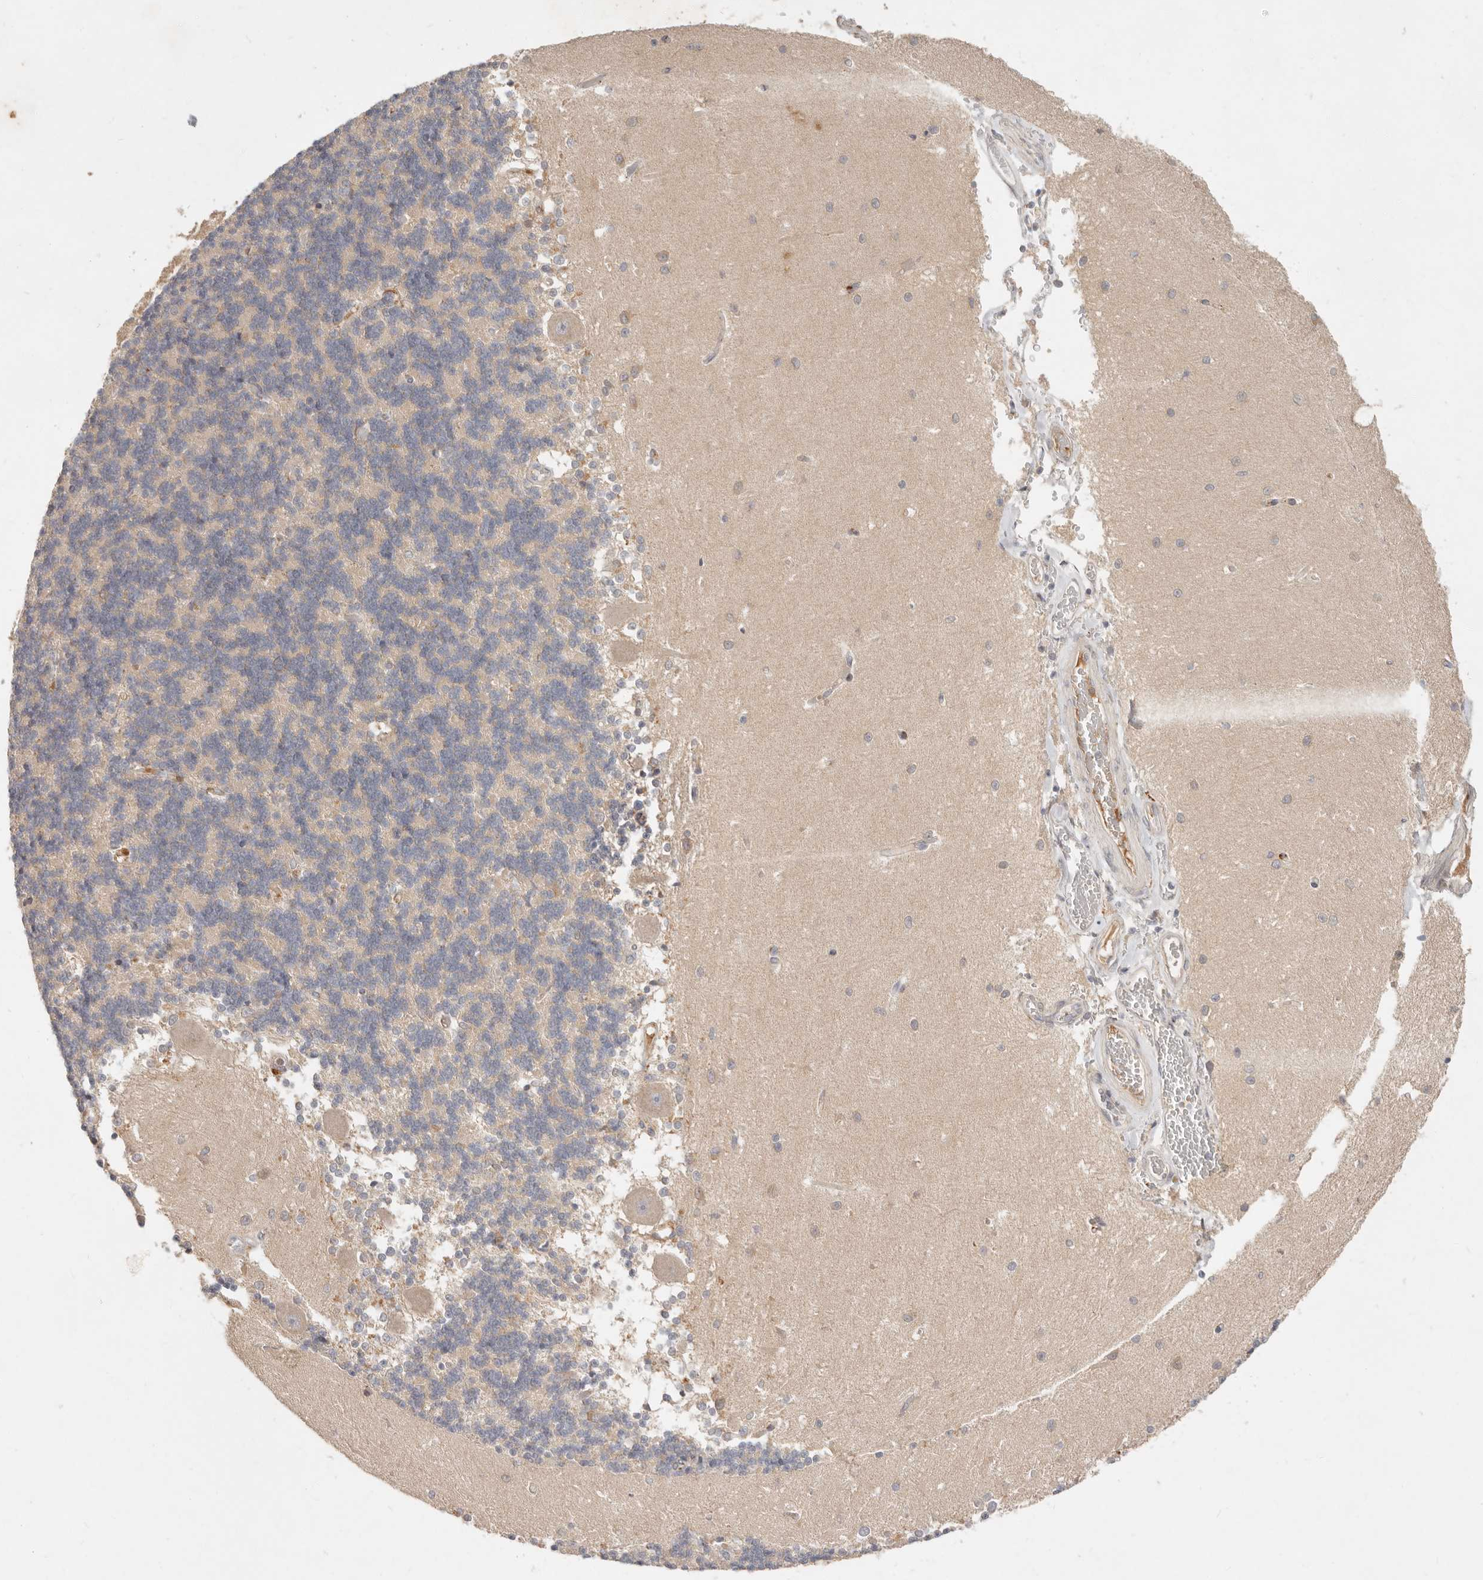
{"staining": {"intensity": "negative", "quantity": "none", "location": "none"}, "tissue": "cerebellum", "cell_type": "Cells in granular layer", "image_type": "normal", "snomed": [{"axis": "morphology", "description": "Normal tissue, NOS"}, {"axis": "topography", "description": "Cerebellum"}], "caption": "High magnification brightfield microscopy of benign cerebellum stained with DAB (brown) and counterstained with hematoxylin (blue): cells in granular layer show no significant expression. Brightfield microscopy of immunohistochemistry (IHC) stained with DAB (3,3'-diaminobenzidine) (brown) and hematoxylin (blue), captured at high magnification.", "gene": "ARHGEF10L", "patient": {"sex": "male", "age": 37}}